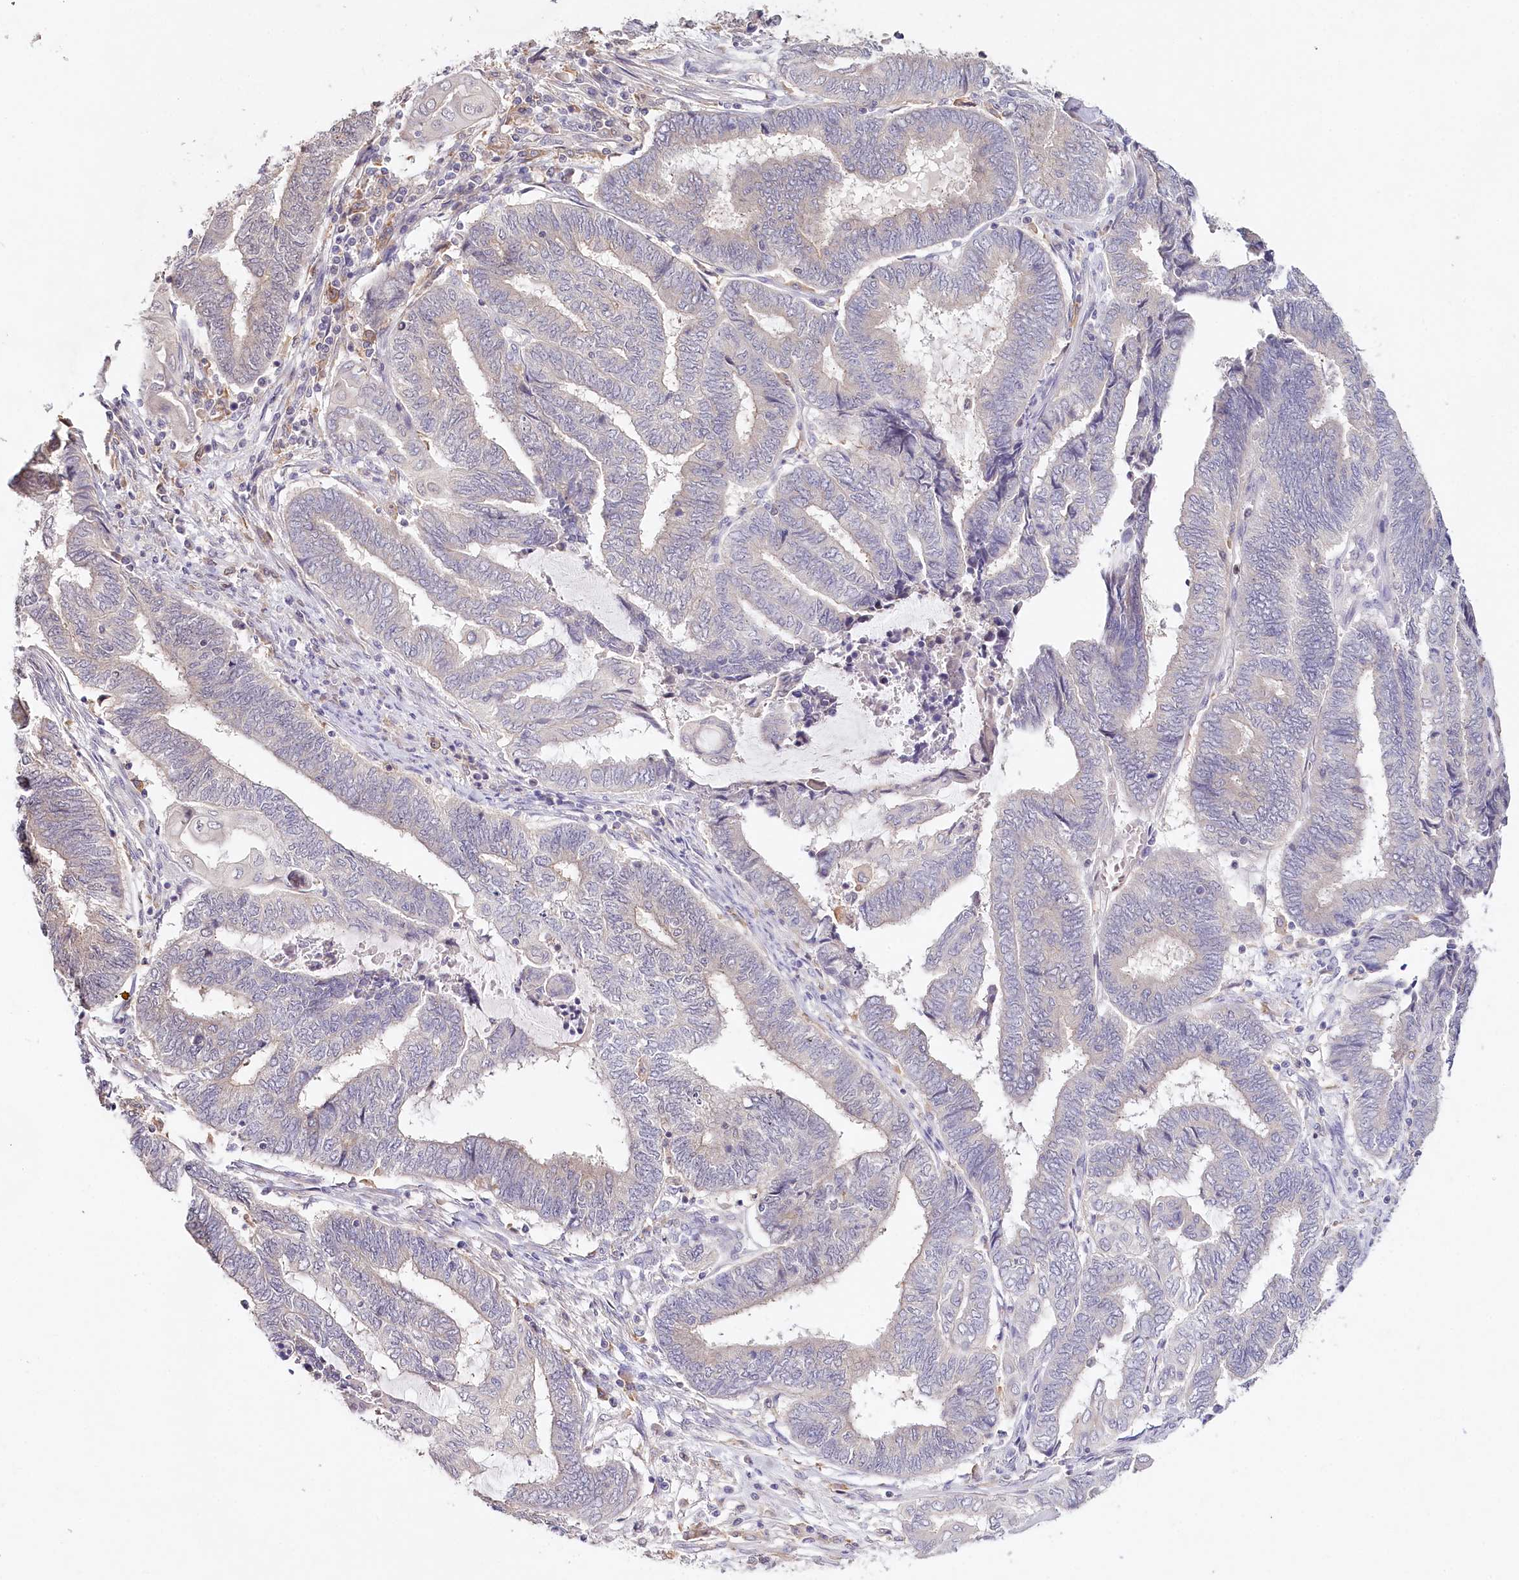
{"staining": {"intensity": "negative", "quantity": "none", "location": "none"}, "tissue": "endometrial cancer", "cell_type": "Tumor cells", "image_type": "cancer", "snomed": [{"axis": "morphology", "description": "Adenocarcinoma, NOS"}, {"axis": "topography", "description": "Uterus"}, {"axis": "topography", "description": "Endometrium"}], "caption": "An image of human endometrial adenocarcinoma is negative for staining in tumor cells.", "gene": "DAPK1", "patient": {"sex": "female", "age": 70}}